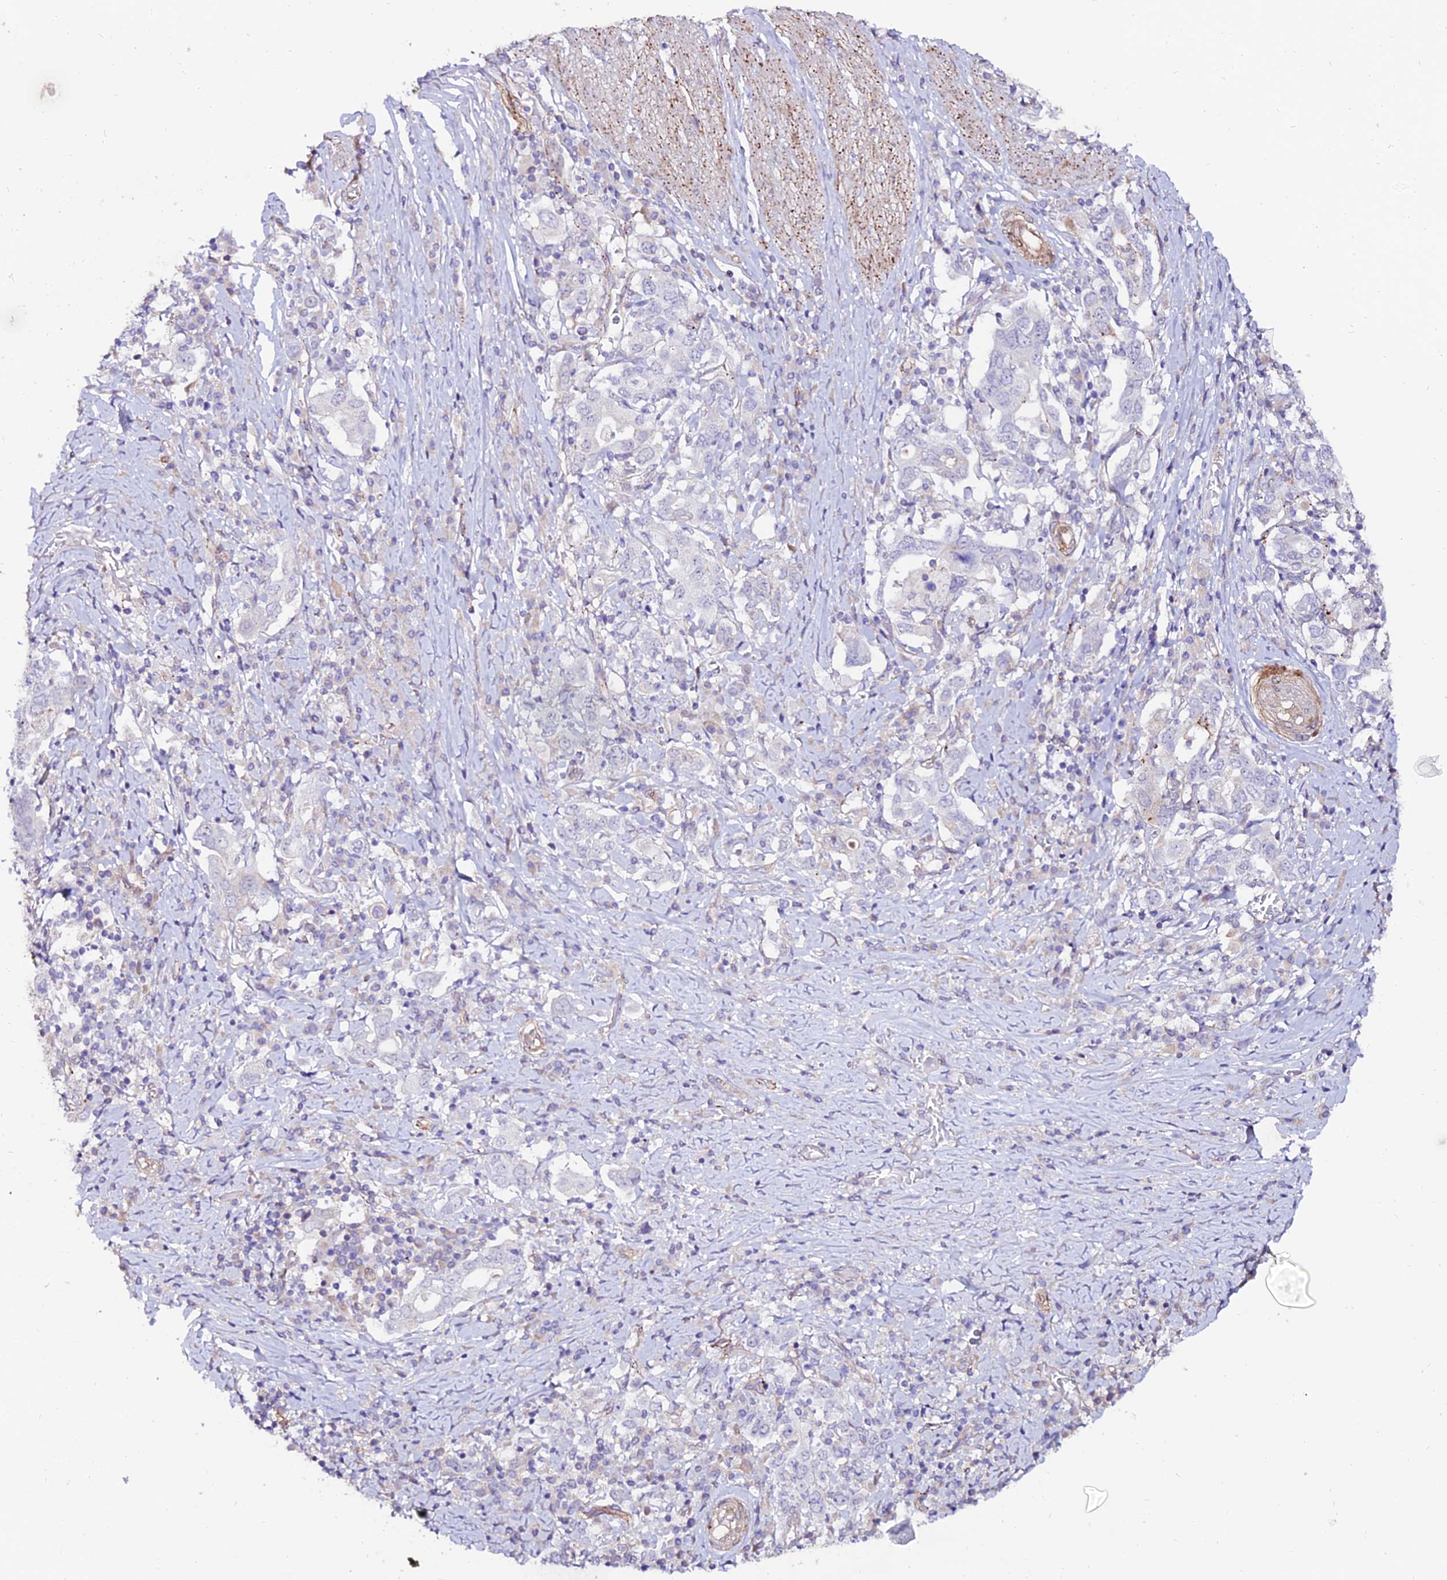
{"staining": {"intensity": "negative", "quantity": "none", "location": "none"}, "tissue": "stomach cancer", "cell_type": "Tumor cells", "image_type": "cancer", "snomed": [{"axis": "morphology", "description": "Adenocarcinoma, NOS"}, {"axis": "topography", "description": "Stomach, upper"}, {"axis": "topography", "description": "Stomach"}], "caption": "IHC image of stomach cancer stained for a protein (brown), which shows no expression in tumor cells.", "gene": "ALDH3B2", "patient": {"sex": "male", "age": 62}}